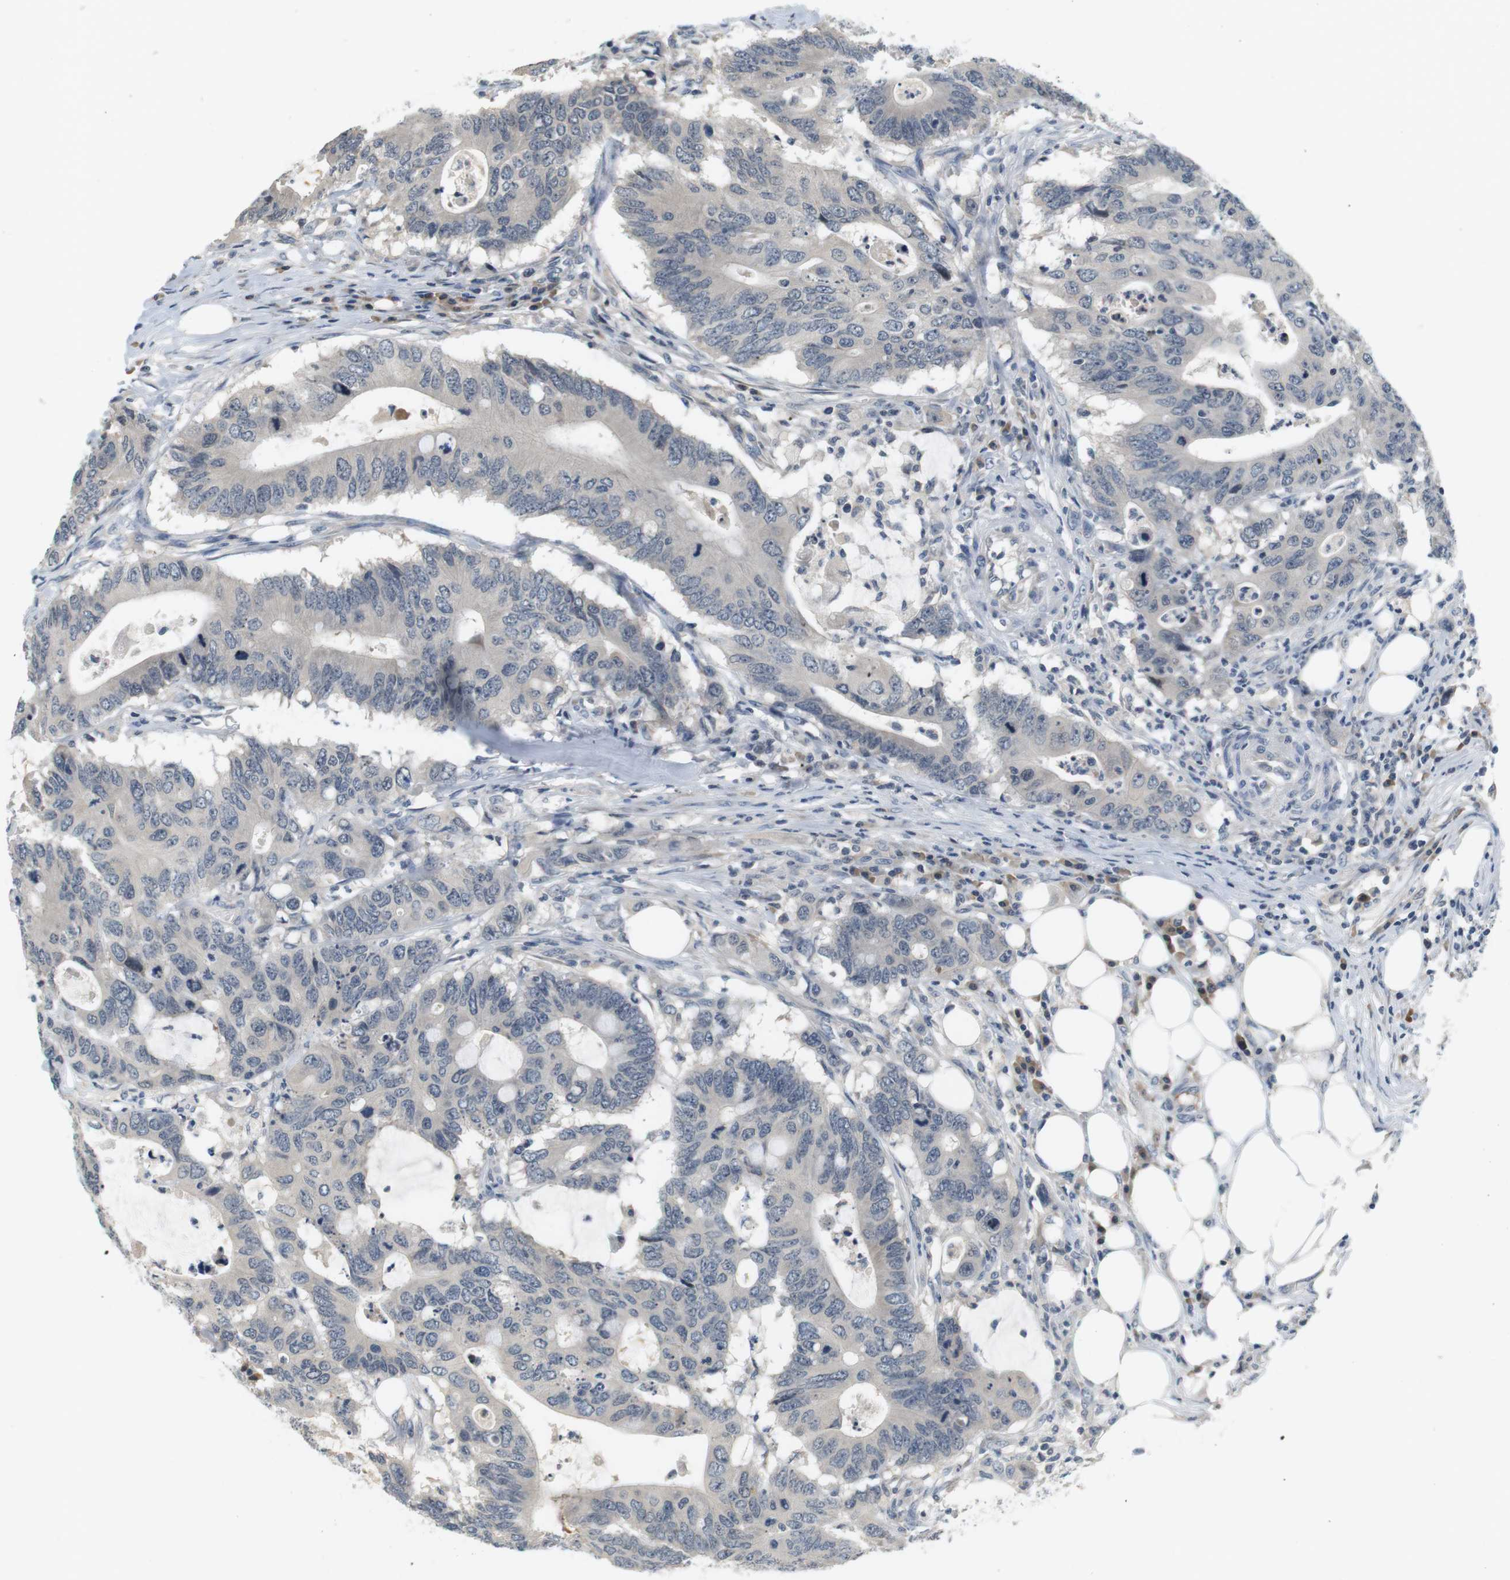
{"staining": {"intensity": "negative", "quantity": "none", "location": "none"}, "tissue": "colorectal cancer", "cell_type": "Tumor cells", "image_type": "cancer", "snomed": [{"axis": "morphology", "description": "Adenocarcinoma, NOS"}, {"axis": "topography", "description": "Colon"}], "caption": "Colorectal adenocarcinoma was stained to show a protein in brown. There is no significant positivity in tumor cells.", "gene": "WNT7A", "patient": {"sex": "male", "age": 71}}